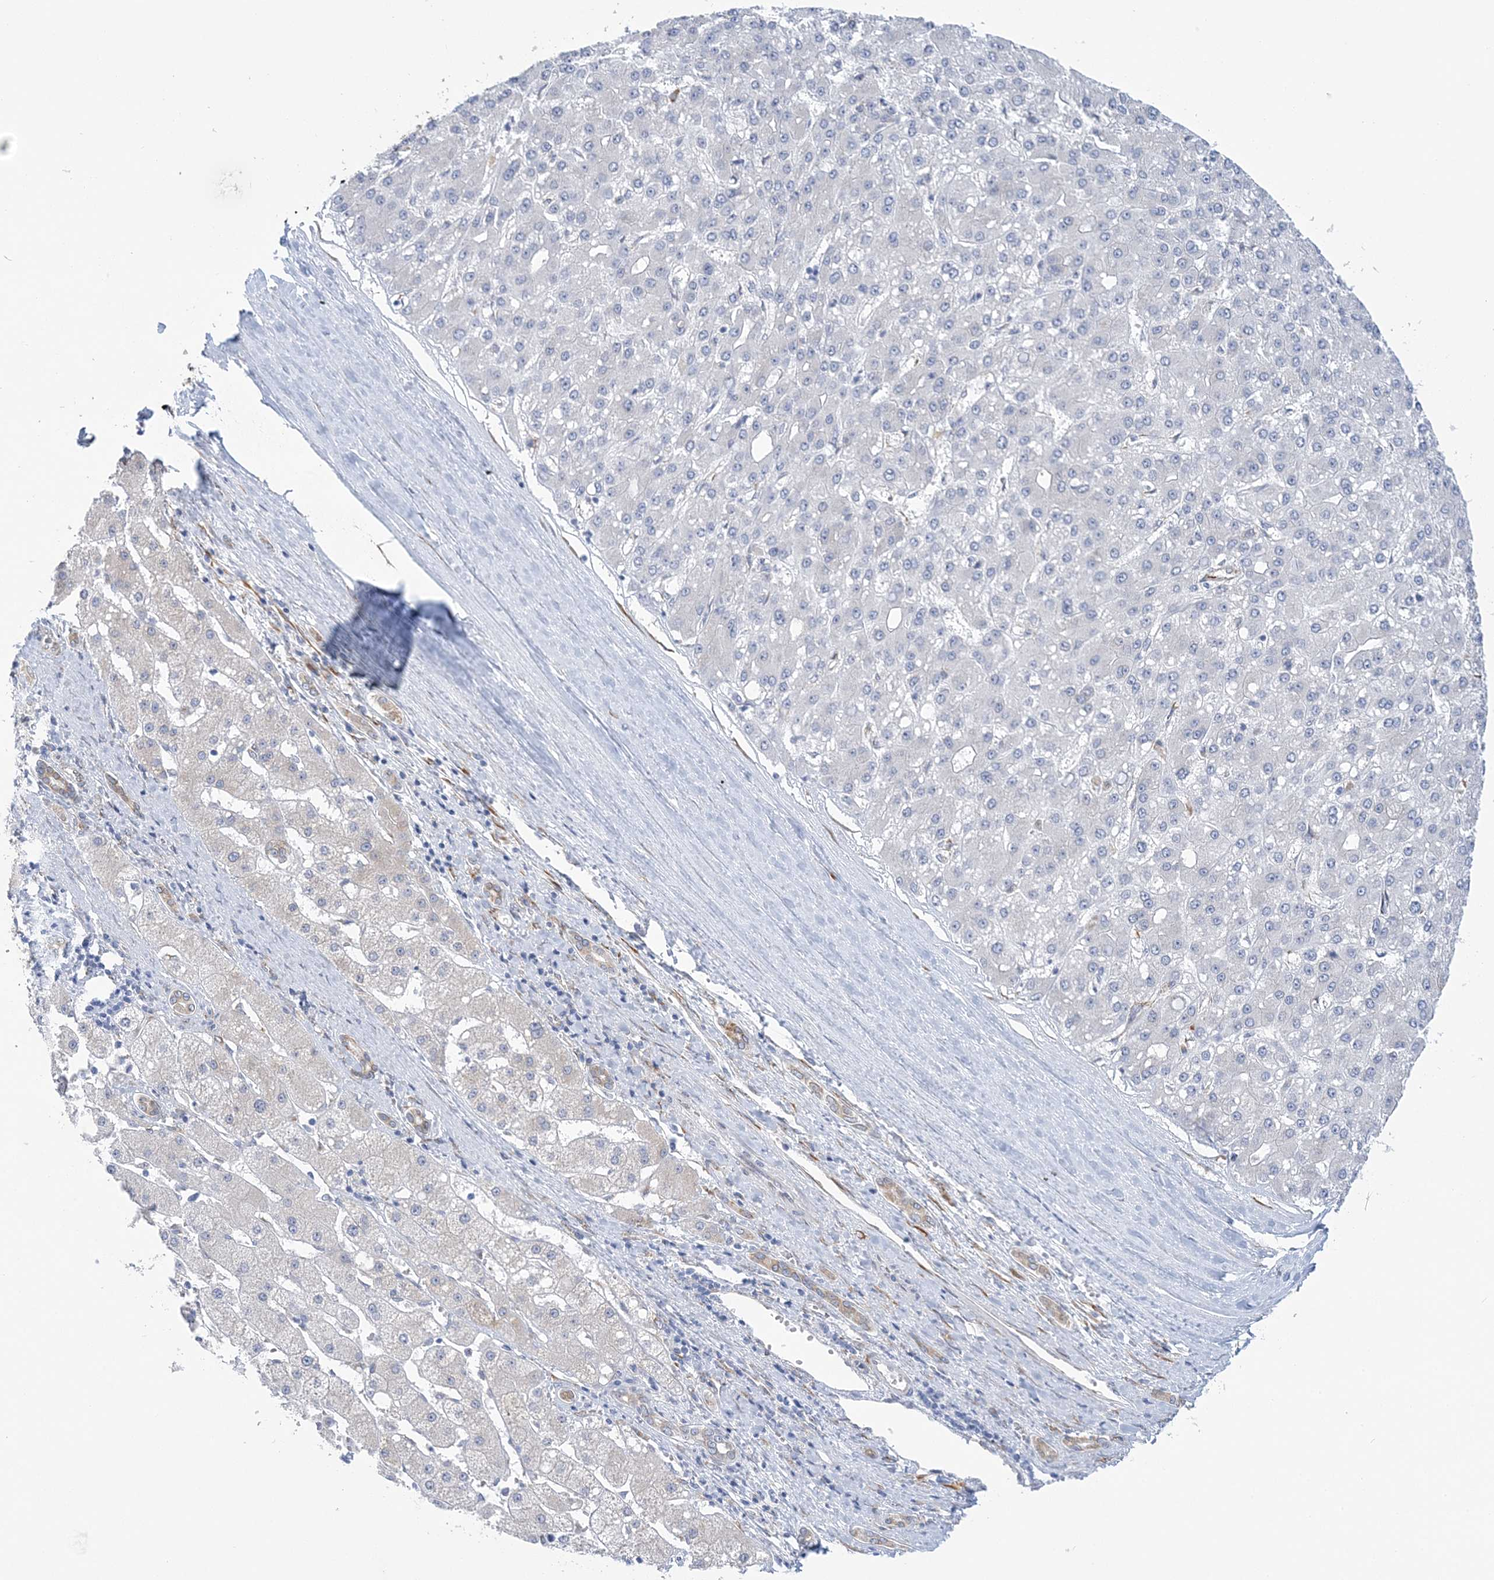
{"staining": {"intensity": "negative", "quantity": "none", "location": "none"}, "tissue": "liver cancer", "cell_type": "Tumor cells", "image_type": "cancer", "snomed": [{"axis": "morphology", "description": "Carcinoma, Hepatocellular, NOS"}, {"axis": "topography", "description": "Liver"}], "caption": "High magnification brightfield microscopy of liver cancer stained with DAB (3,3'-diaminobenzidine) (brown) and counterstained with hematoxylin (blue): tumor cells show no significant positivity. (Brightfield microscopy of DAB (3,3'-diaminobenzidine) immunohistochemistry (IHC) at high magnification).", "gene": "PLEKHG4B", "patient": {"sex": "male", "age": 67}}